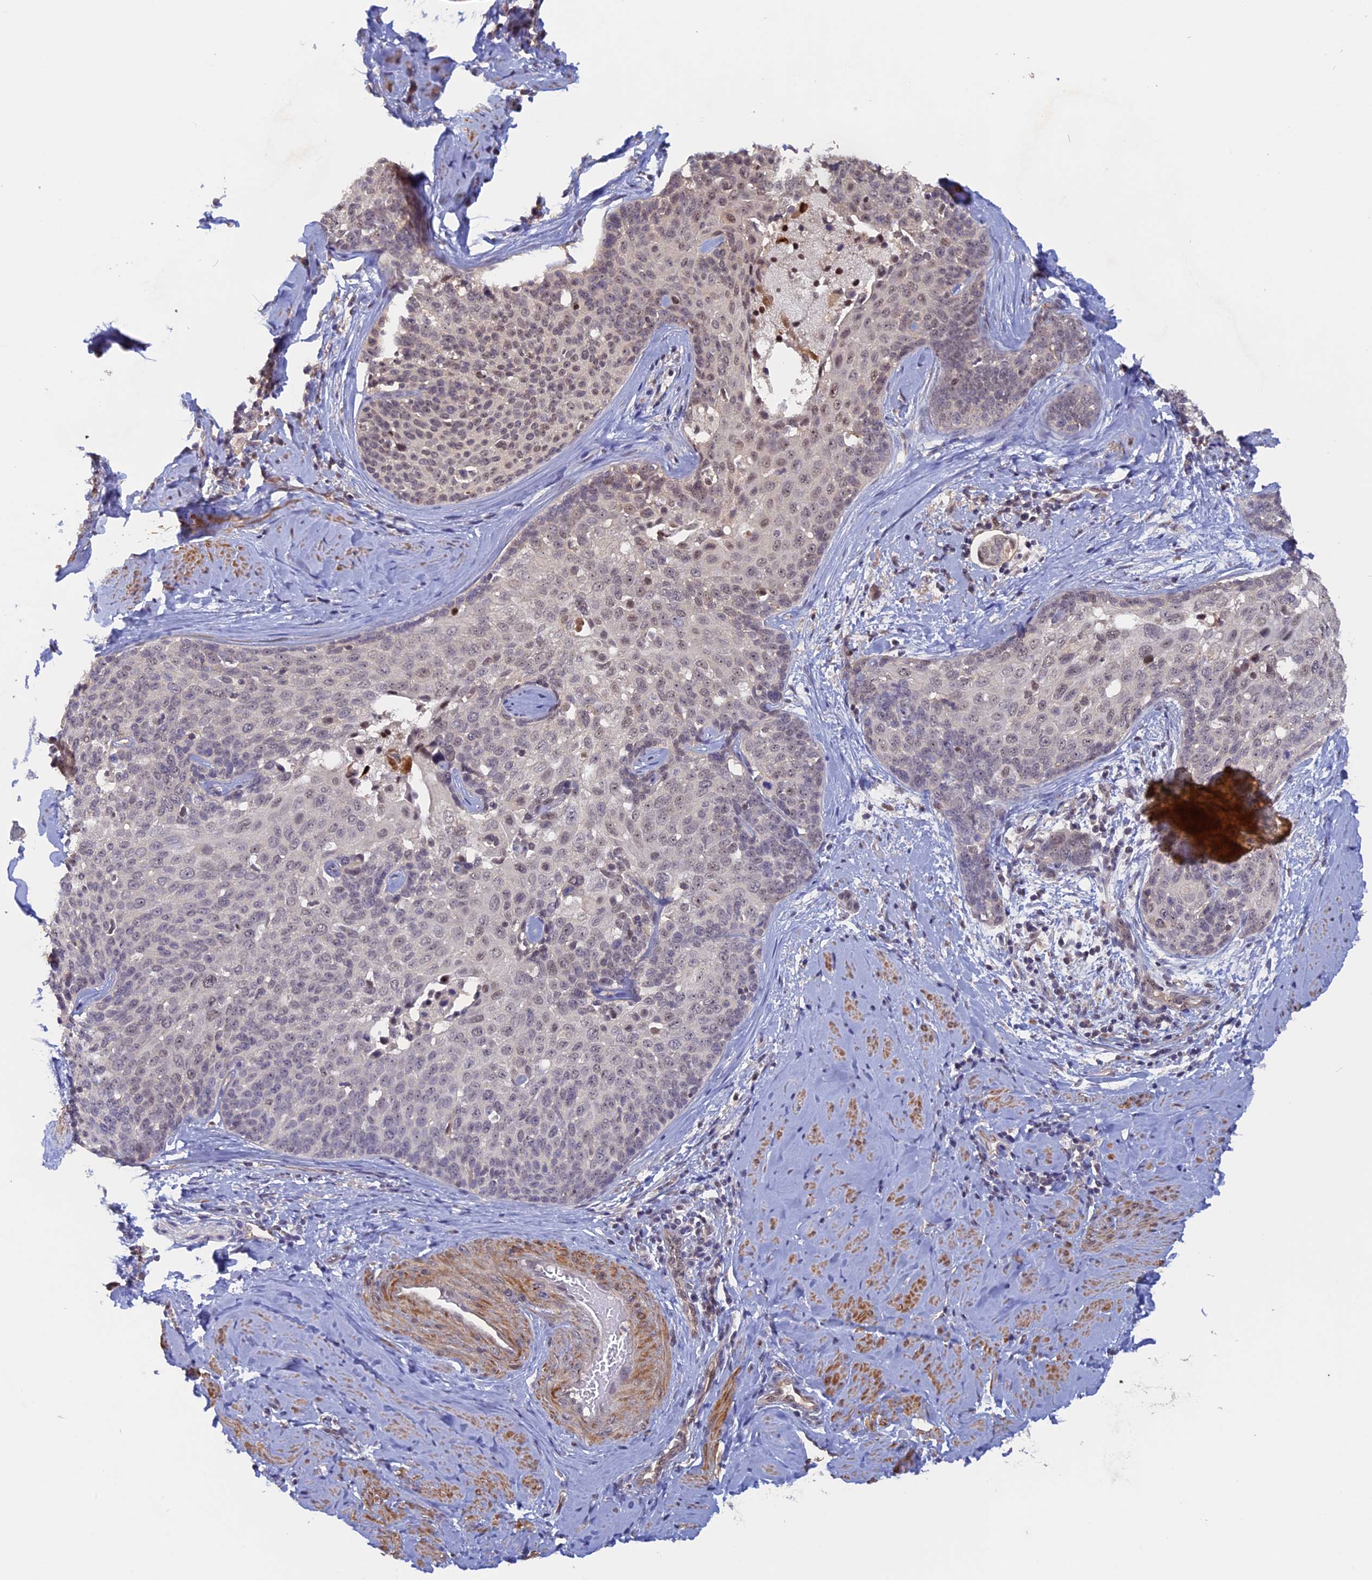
{"staining": {"intensity": "weak", "quantity": "25%-75%", "location": "nuclear"}, "tissue": "cervical cancer", "cell_type": "Tumor cells", "image_type": "cancer", "snomed": [{"axis": "morphology", "description": "Squamous cell carcinoma, NOS"}, {"axis": "topography", "description": "Cervix"}], "caption": "Tumor cells show low levels of weak nuclear positivity in approximately 25%-75% of cells in cervical cancer (squamous cell carcinoma).", "gene": "FAM98C", "patient": {"sex": "female", "age": 50}}